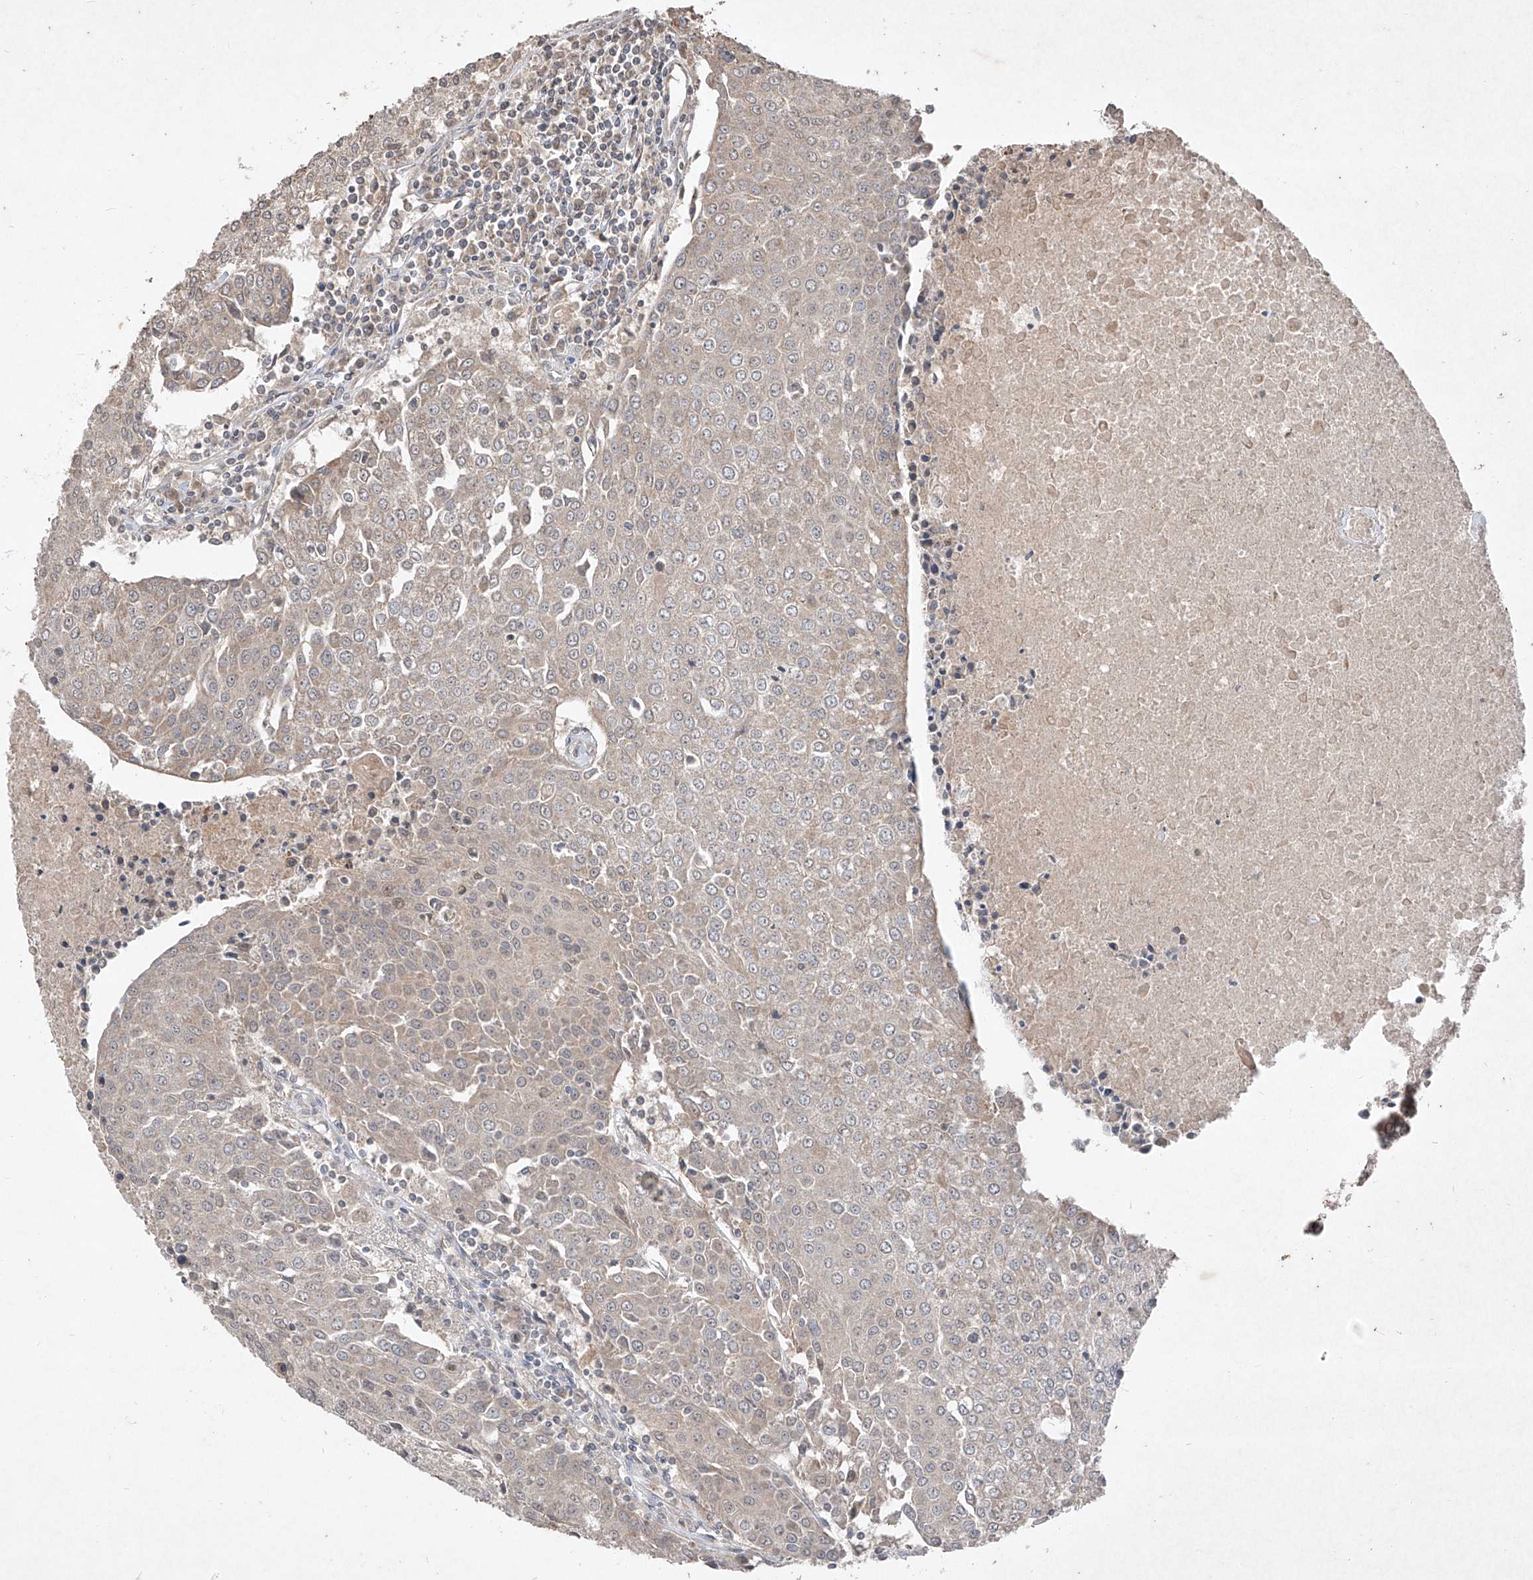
{"staining": {"intensity": "weak", "quantity": "25%-75%", "location": "cytoplasmic/membranous"}, "tissue": "urothelial cancer", "cell_type": "Tumor cells", "image_type": "cancer", "snomed": [{"axis": "morphology", "description": "Urothelial carcinoma, High grade"}, {"axis": "topography", "description": "Urinary bladder"}], "caption": "Immunohistochemical staining of human urothelial cancer displays low levels of weak cytoplasmic/membranous expression in about 25%-75% of tumor cells.", "gene": "ABCD3", "patient": {"sex": "female", "age": 85}}